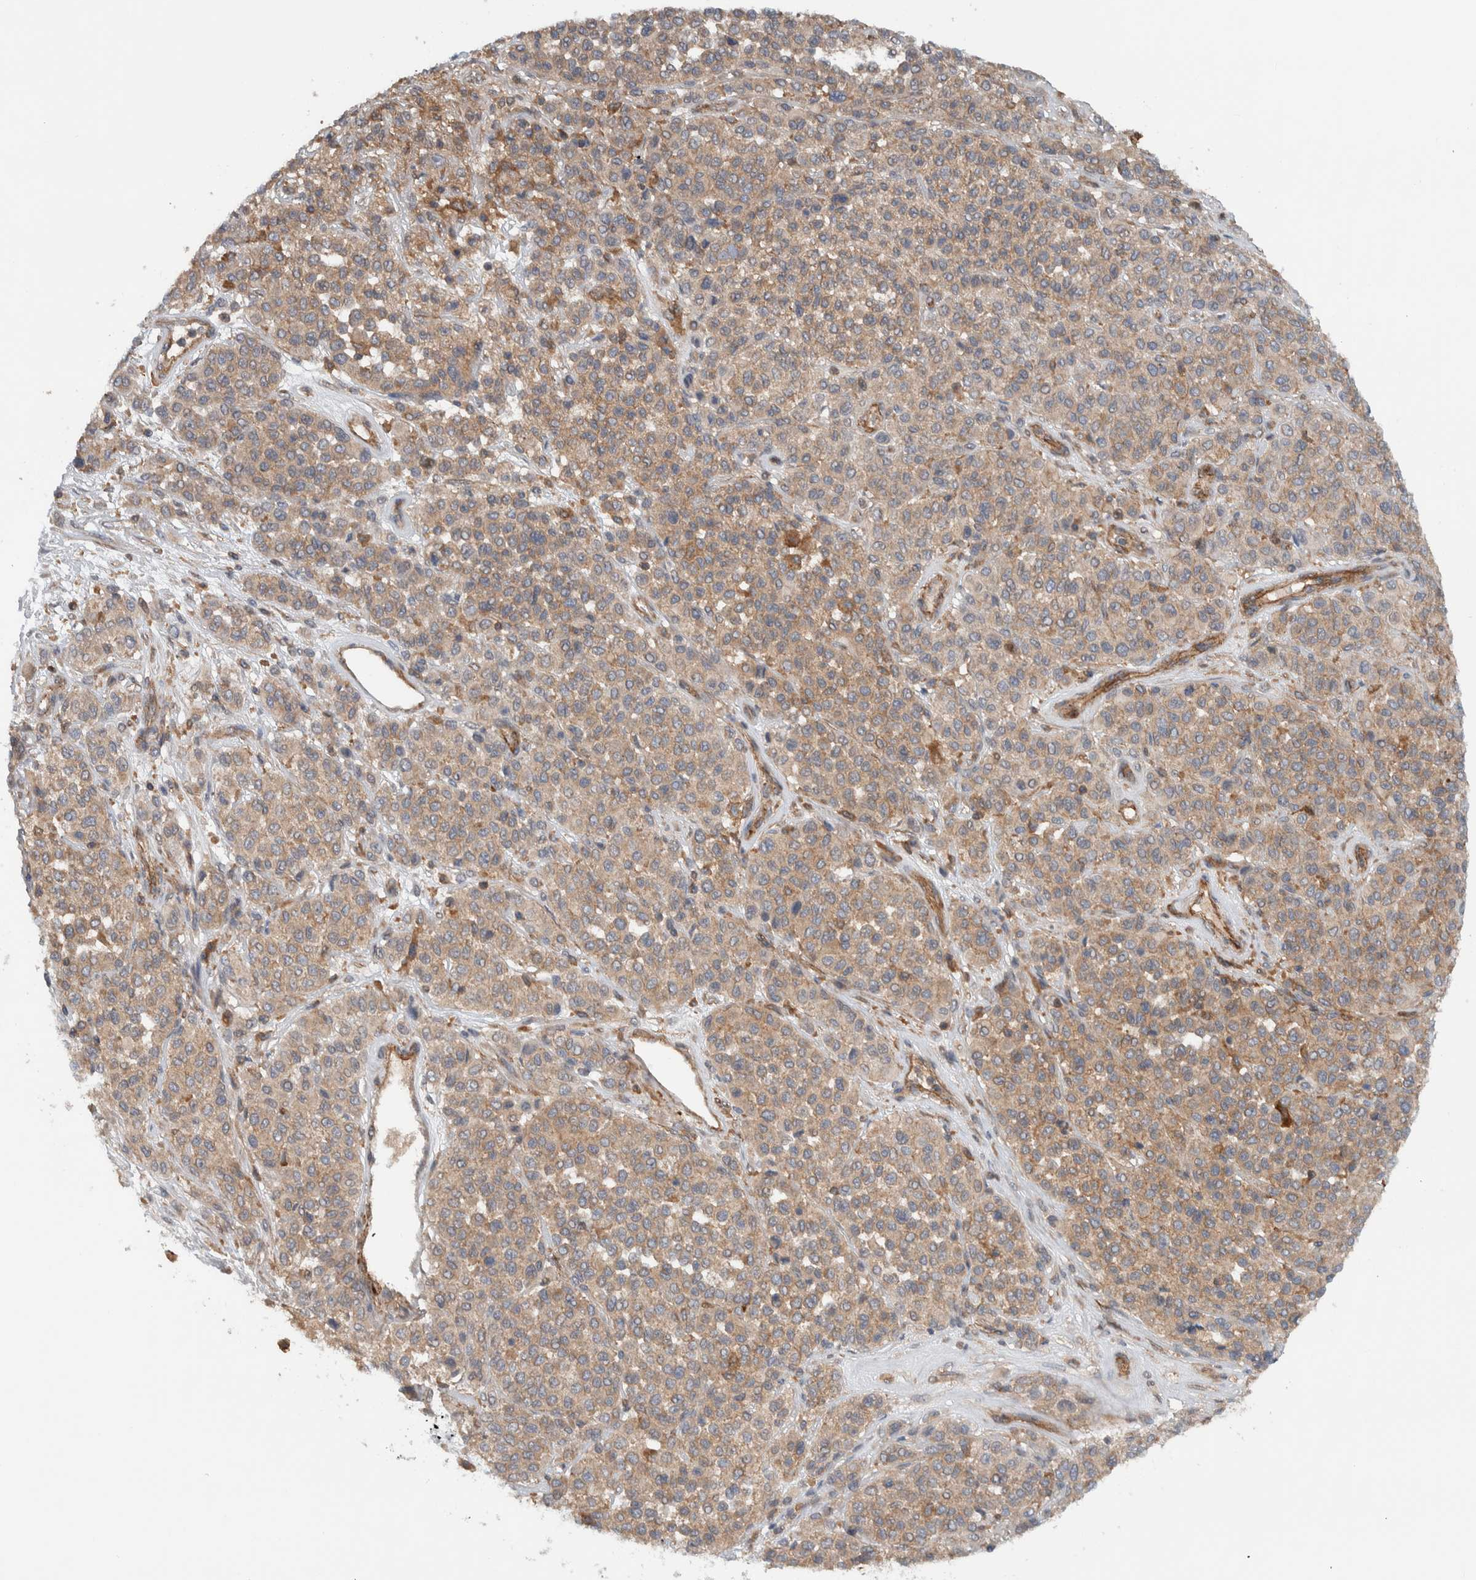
{"staining": {"intensity": "weak", "quantity": ">75%", "location": "cytoplasmic/membranous"}, "tissue": "melanoma", "cell_type": "Tumor cells", "image_type": "cancer", "snomed": [{"axis": "morphology", "description": "Malignant melanoma, Metastatic site"}, {"axis": "topography", "description": "Pancreas"}], "caption": "Weak cytoplasmic/membranous staining is appreciated in about >75% of tumor cells in malignant melanoma (metastatic site).", "gene": "MPRIP", "patient": {"sex": "female", "age": 30}}